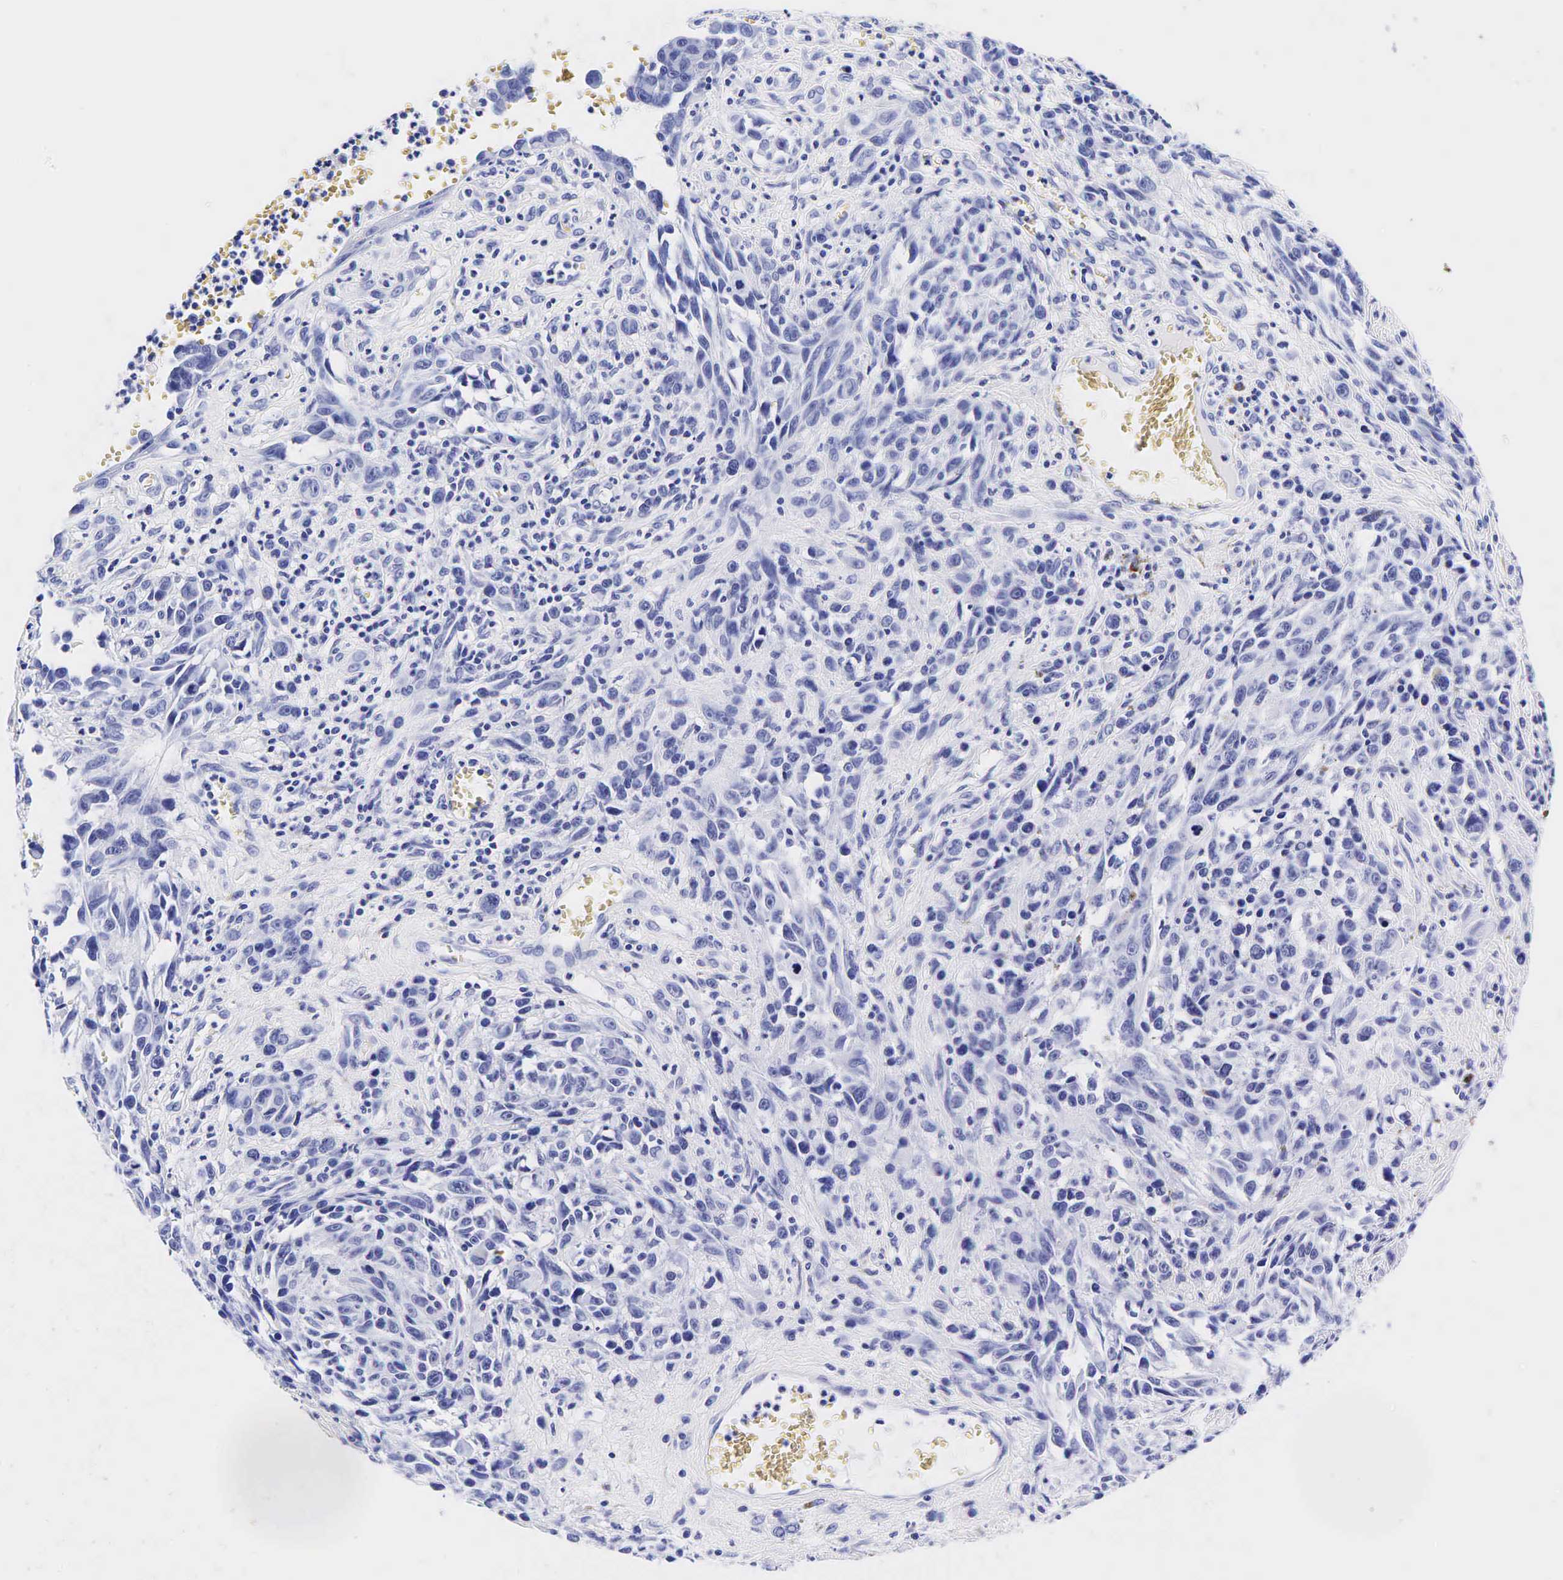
{"staining": {"intensity": "negative", "quantity": "none", "location": "none"}, "tissue": "melanoma", "cell_type": "Tumor cells", "image_type": "cancer", "snomed": [{"axis": "morphology", "description": "Malignant melanoma, NOS"}, {"axis": "topography", "description": "Skin"}], "caption": "Image shows no protein positivity in tumor cells of melanoma tissue.", "gene": "GAST", "patient": {"sex": "female", "age": 82}}